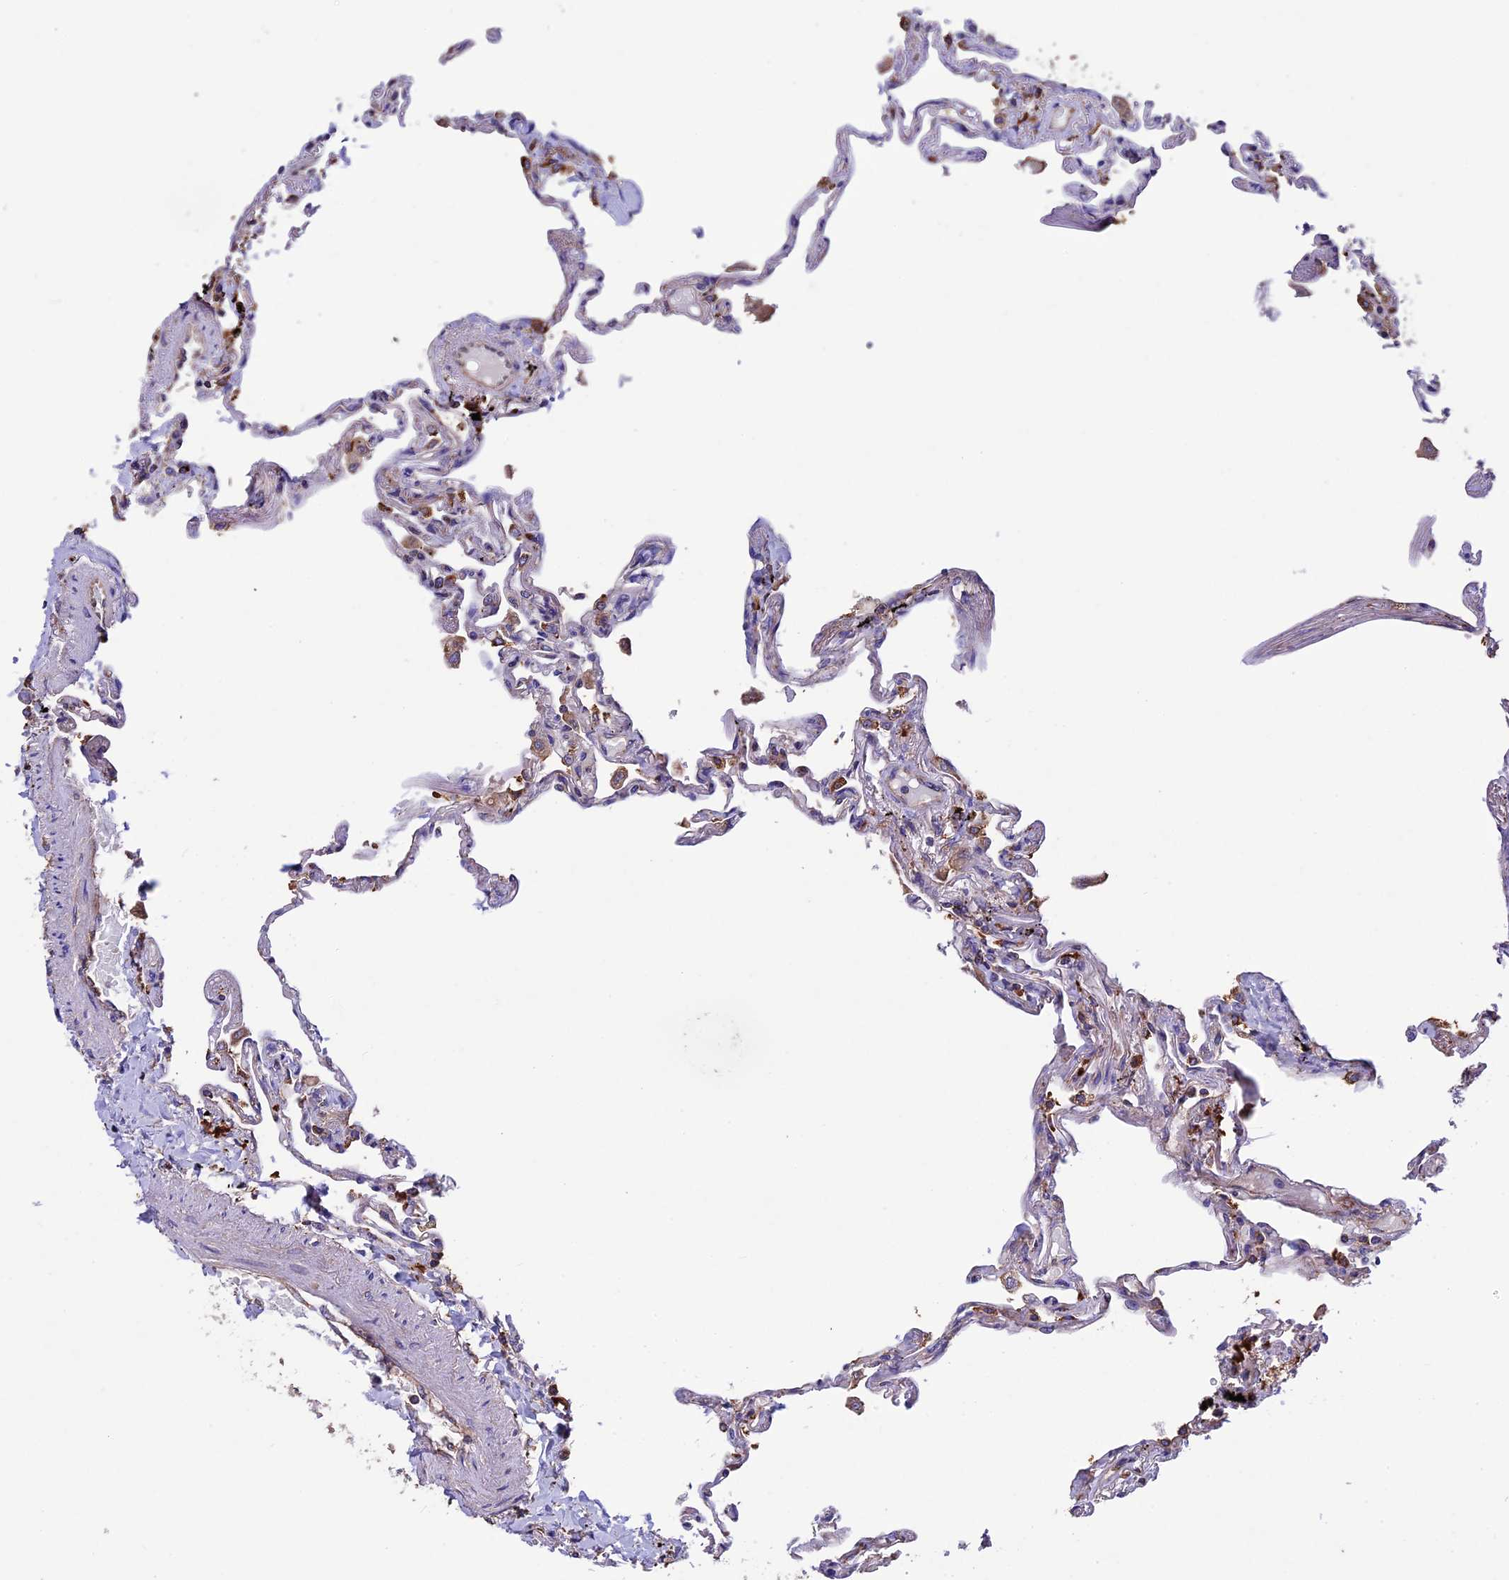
{"staining": {"intensity": "moderate", "quantity": "25%-75%", "location": "cytoplasmic/membranous"}, "tissue": "lung", "cell_type": "Alveolar cells", "image_type": "normal", "snomed": [{"axis": "morphology", "description": "Normal tissue, NOS"}, {"axis": "topography", "description": "Lung"}], "caption": "The image shows staining of benign lung, revealing moderate cytoplasmic/membranous protein expression (brown color) within alveolar cells.", "gene": "BTBD3", "patient": {"sex": "female", "age": 67}}